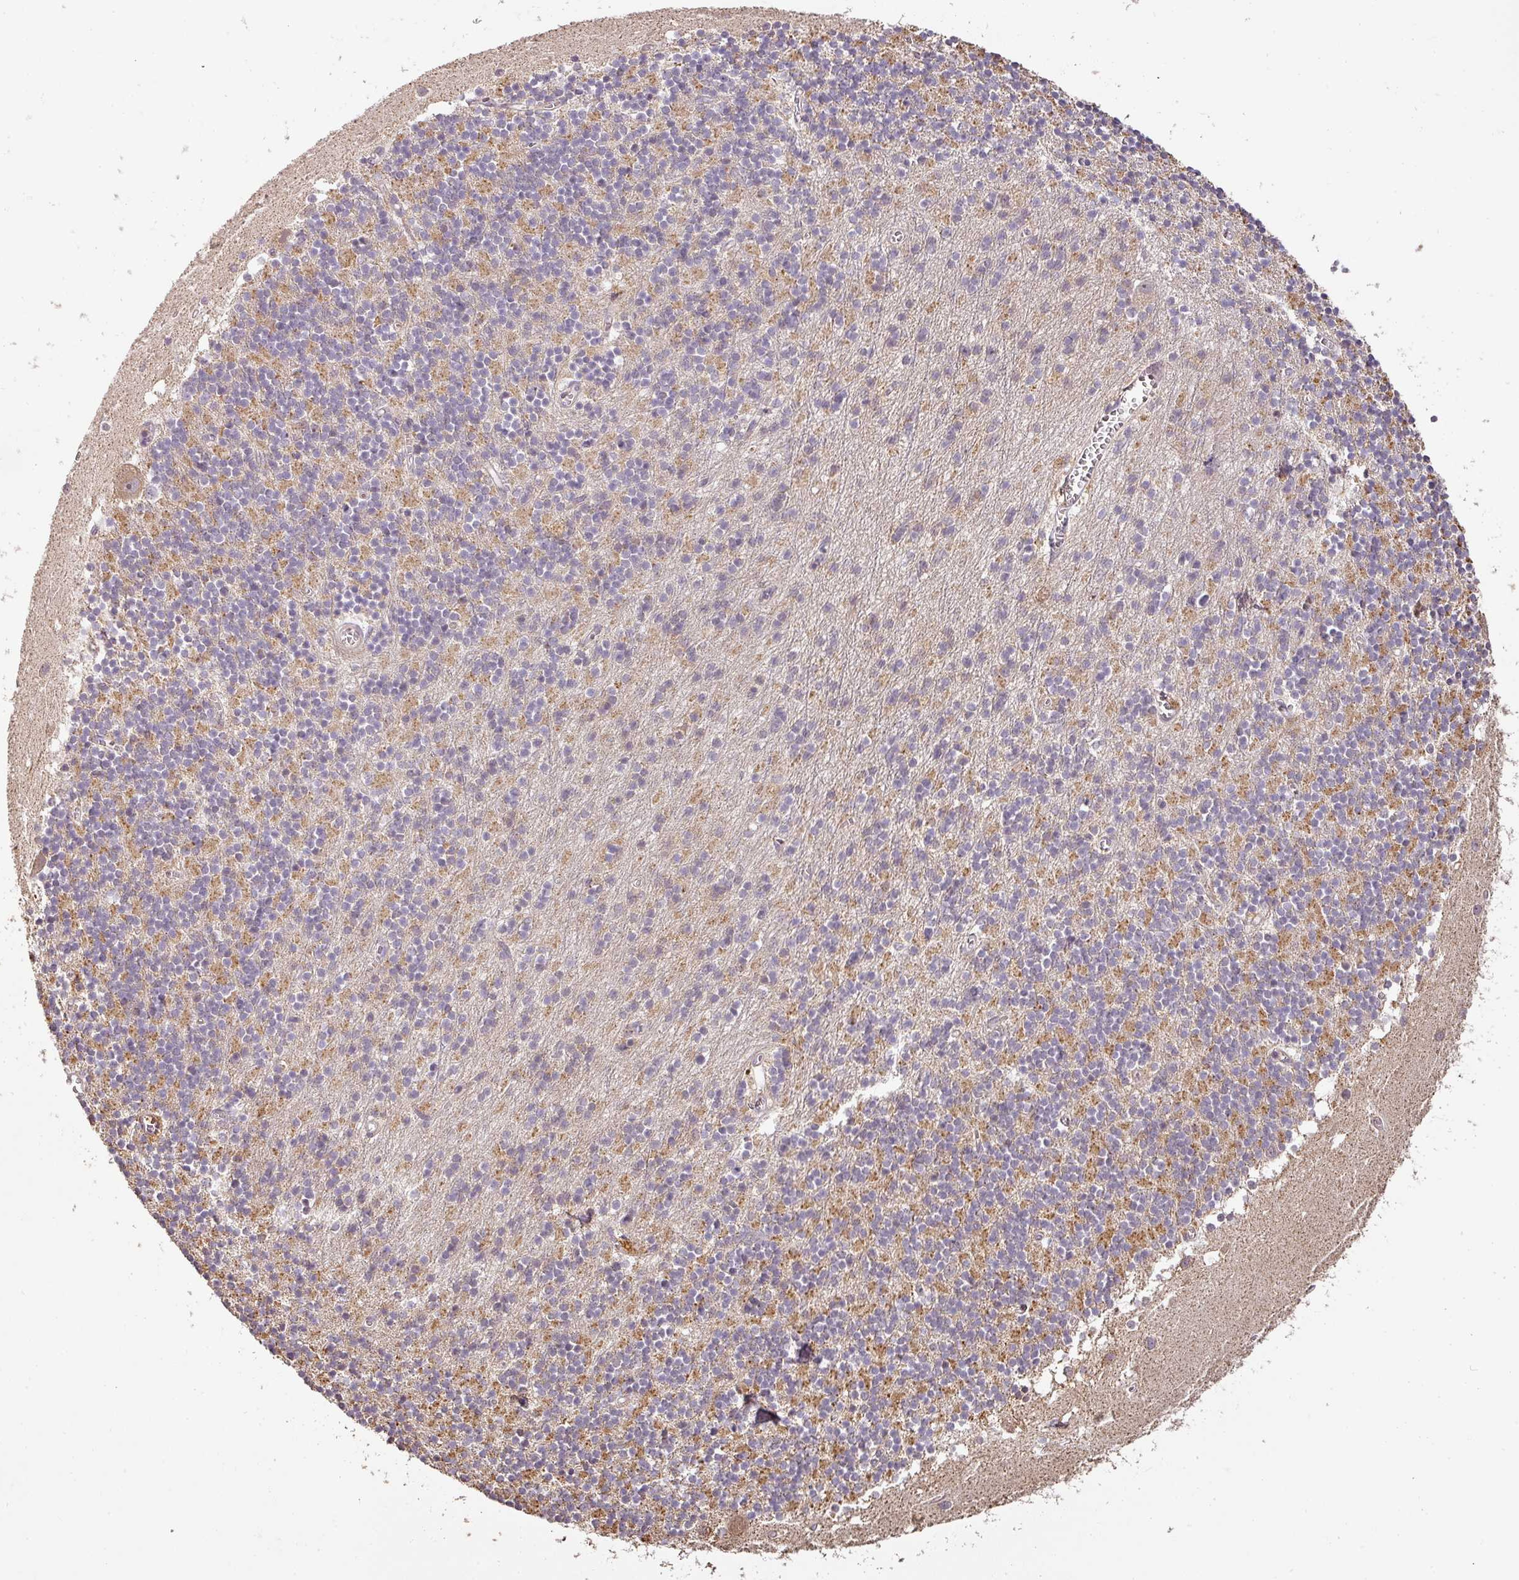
{"staining": {"intensity": "moderate", "quantity": "<25%", "location": "cytoplasmic/membranous"}, "tissue": "cerebellum", "cell_type": "Cells in granular layer", "image_type": "normal", "snomed": [{"axis": "morphology", "description": "Normal tissue, NOS"}, {"axis": "topography", "description": "Cerebellum"}], "caption": "Protein staining of benign cerebellum reveals moderate cytoplasmic/membranous expression in approximately <25% of cells in granular layer. (DAB (3,3'-diaminobenzidine) = brown stain, brightfield microscopy at high magnification).", "gene": "BPIFB3", "patient": {"sex": "male", "age": 54}}